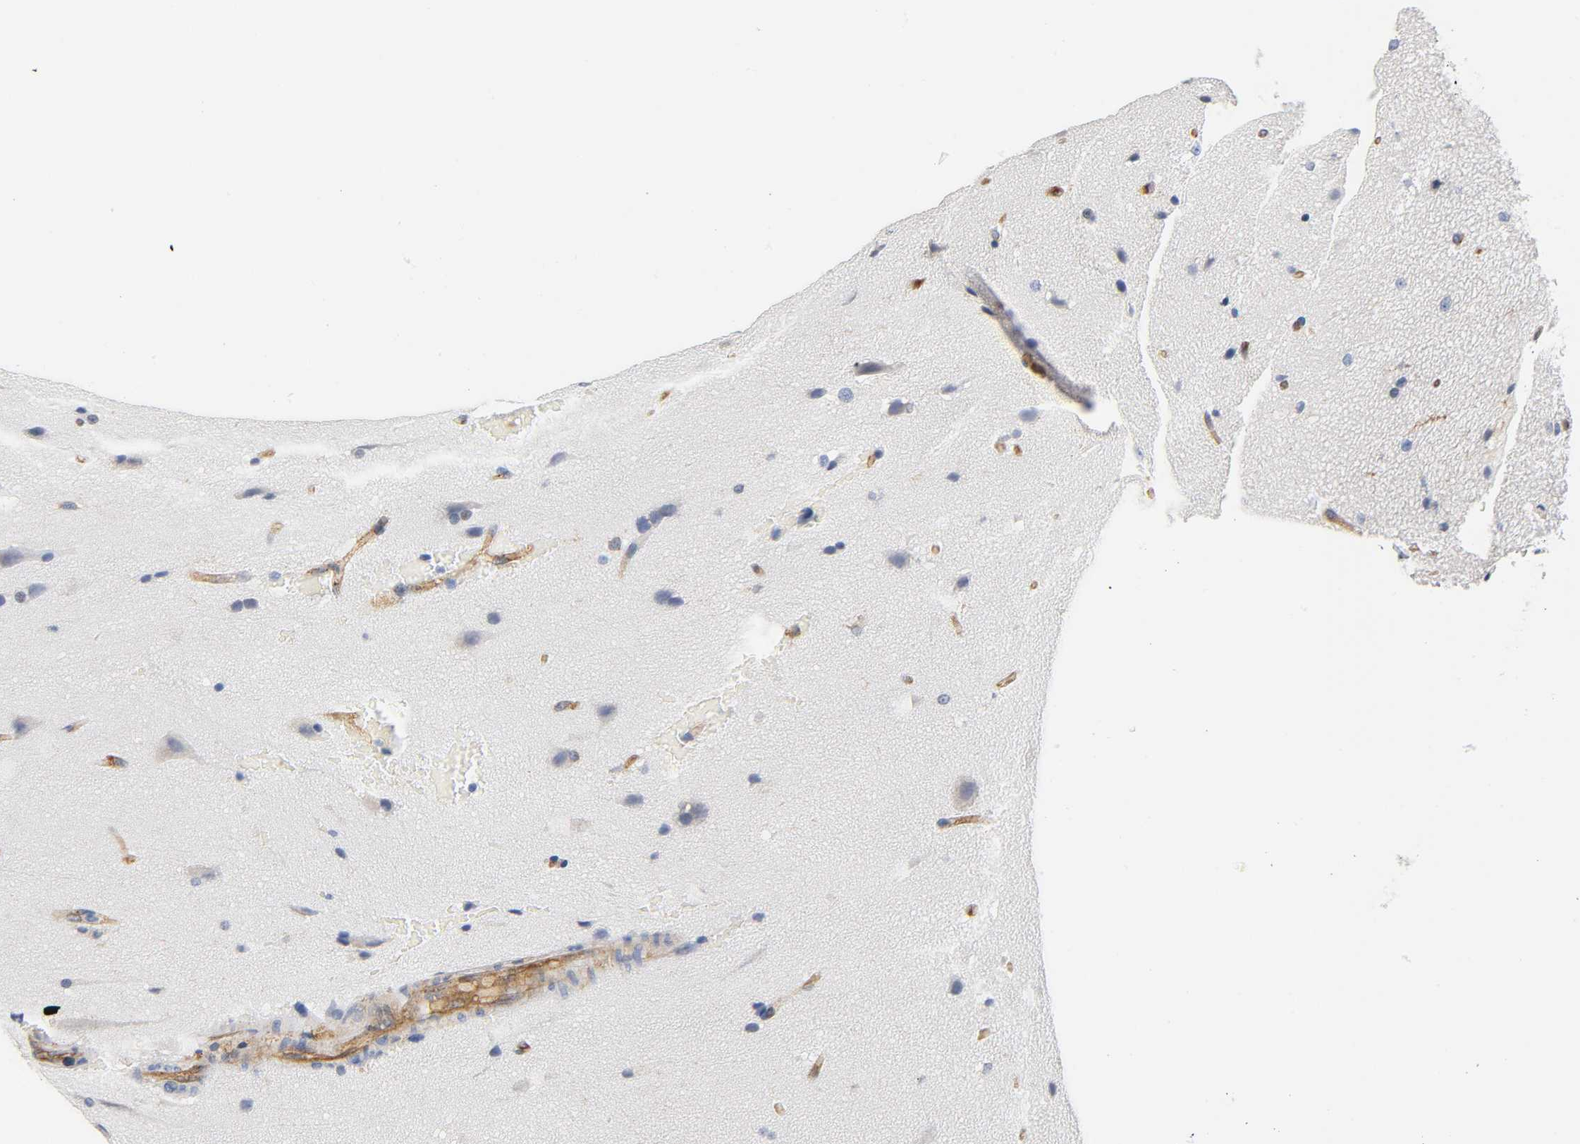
{"staining": {"intensity": "moderate", "quantity": "<25%", "location": "cytoplasmic/membranous"}, "tissue": "glioma", "cell_type": "Tumor cells", "image_type": "cancer", "snomed": [{"axis": "morphology", "description": "Glioma, malignant, Low grade"}, {"axis": "topography", "description": "Cerebral cortex"}], "caption": "Immunohistochemistry (IHC) histopathology image of neoplastic tissue: low-grade glioma (malignant) stained using IHC reveals low levels of moderate protein expression localized specifically in the cytoplasmic/membranous of tumor cells, appearing as a cytoplasmic/membranous brown color.", "gene": "CD2AP", "patient": {"sex": "female", "age": 47}}